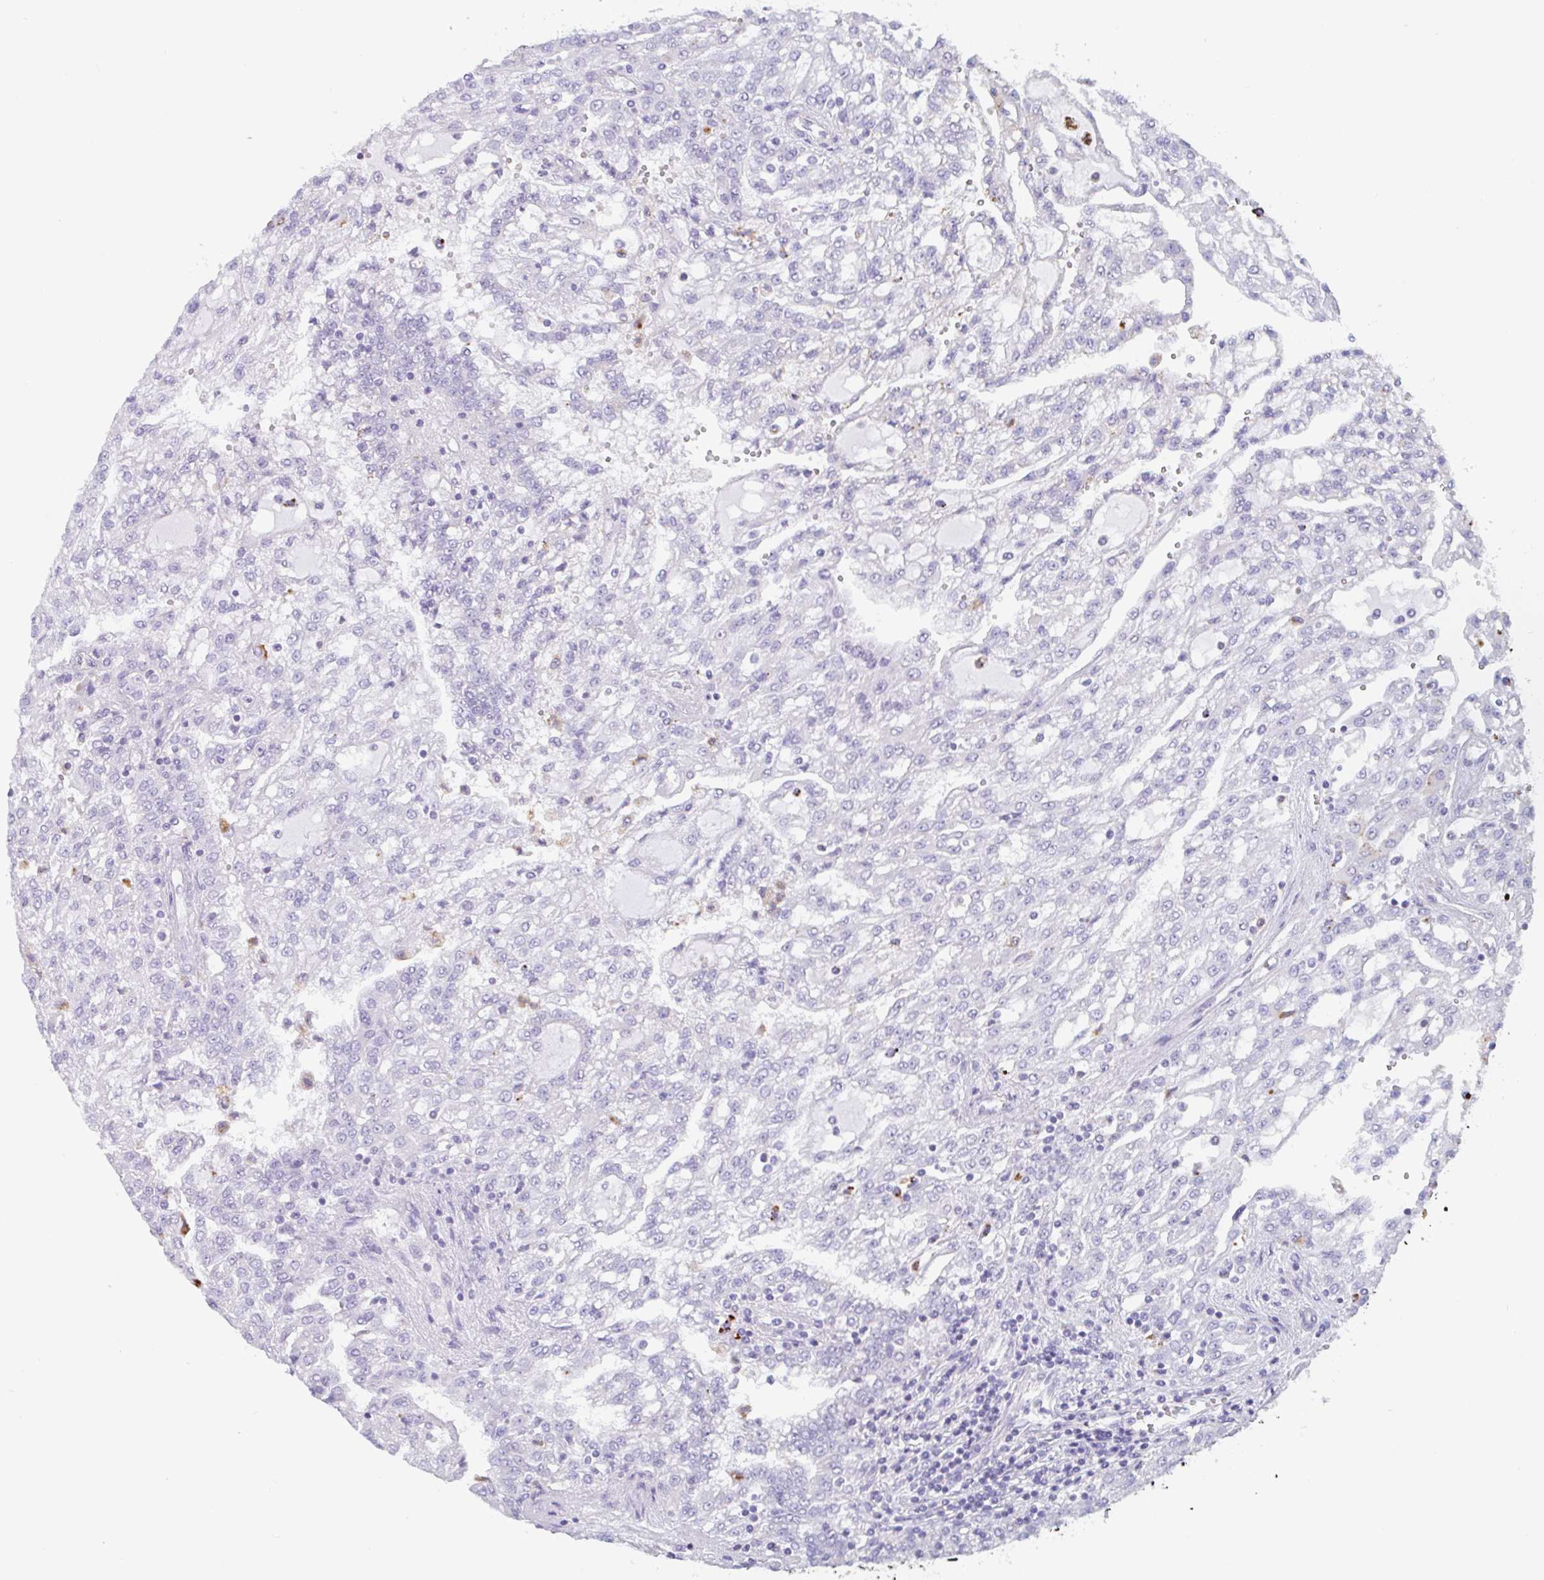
{"staining": {"intensity": "negative", "quantity": "none", "location": "none"}, "tissue": "renal cancer", "cell_type": "Tumor cells", "image_type": "cancer", "snomed": [{"axis": "morphology", "description": "Adenocarcinoma, NOS"}, {"axis": "topography", "description": "Kidney"}], "caption": "High magnification brightfield microscopy of renal adenocarcinoma stained with DAB (3,3'-diaminobenzidine) (brown) and counterstained with hematoxylin (blue): tumor cells show no significant expression.", "gene": "LENG9", "patient": {"sex": "male", "age": 63}}